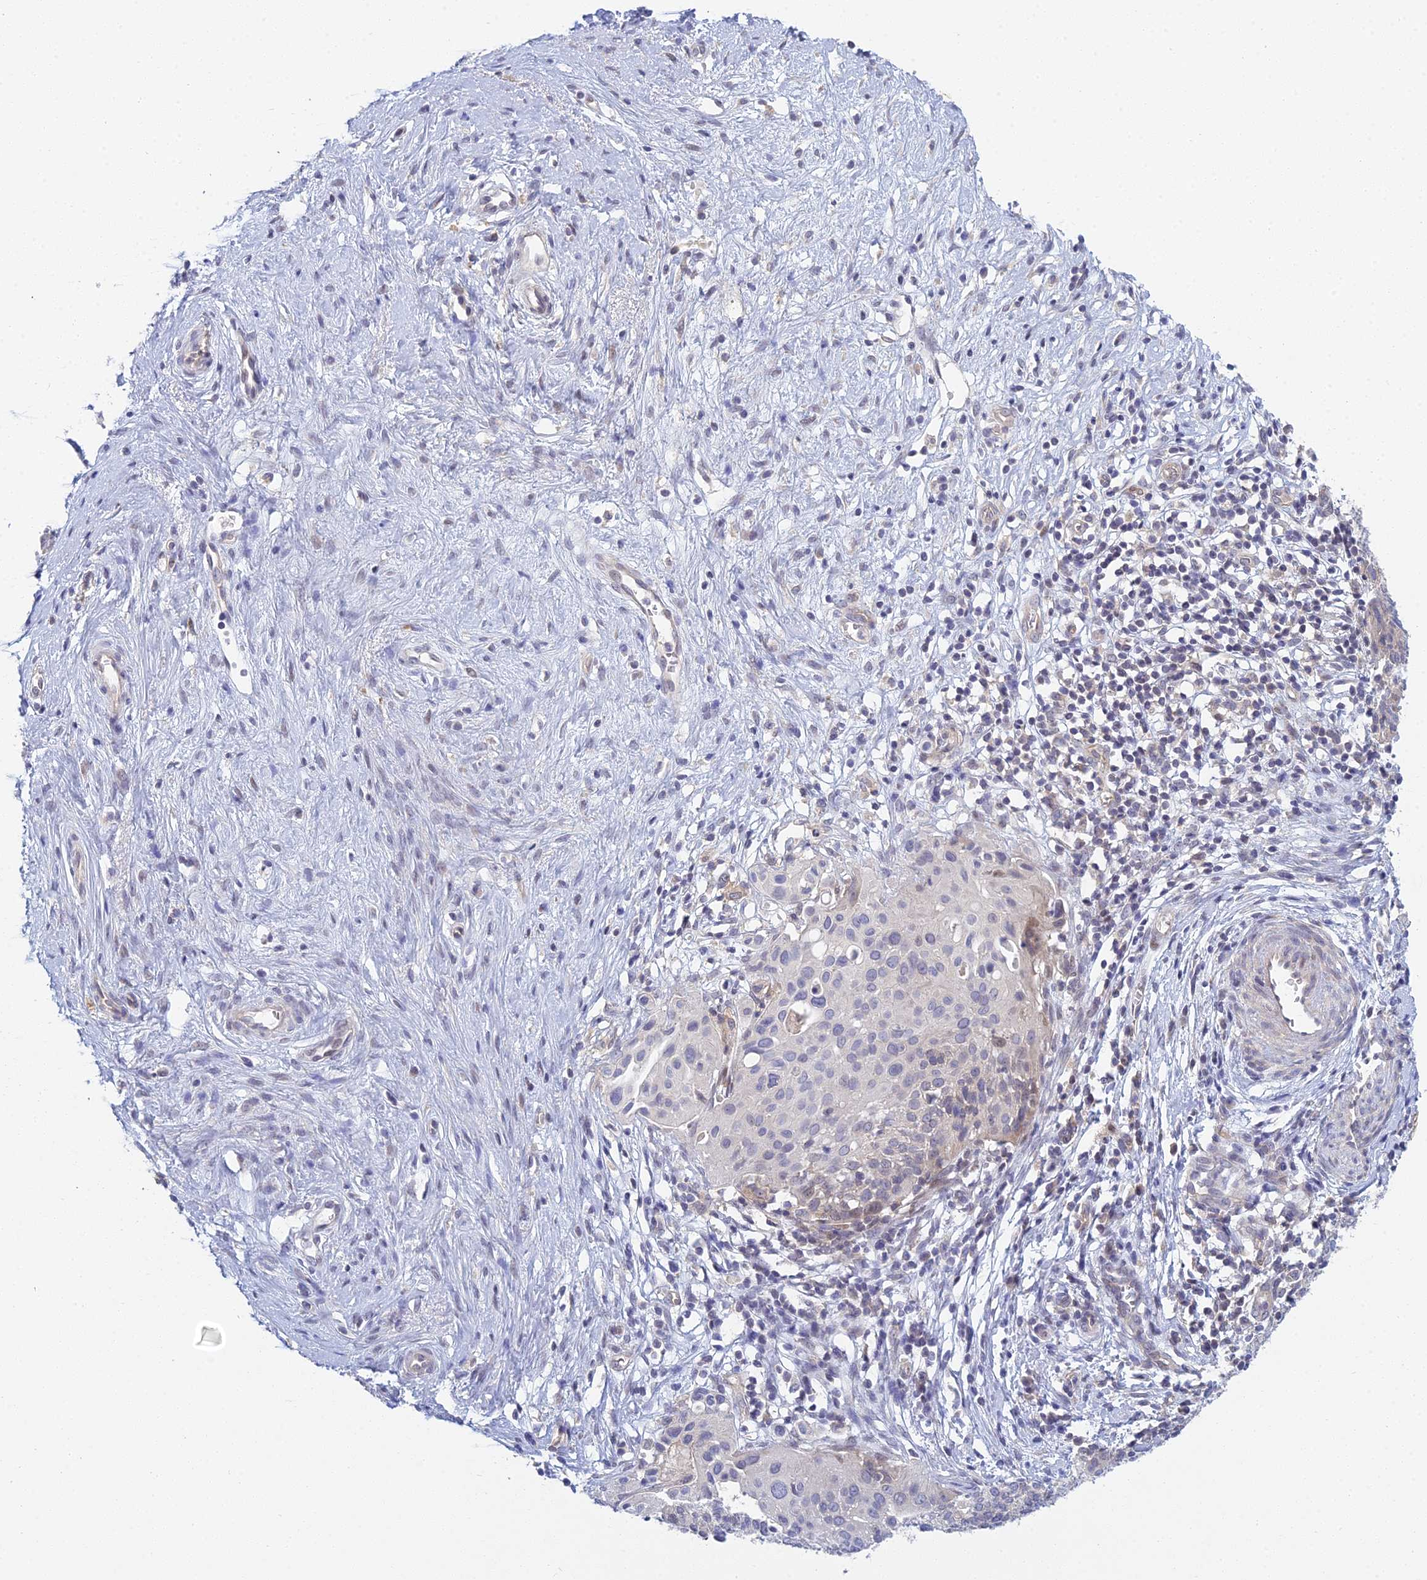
{"staining": {"intensity": "negative", "quantity": "none", "location": "none"}, "tissue": "cervical cancer", "cell_type": "Tumor cells", "image_type": "cancer", "snomed": [{"axis": "morphology", "description": "Squamous cell carcinoma, NOS"}, {"axis": "topography", "description": "Cervix"}], "caption": "A high-resolution micrograph shows IHC staining of squamous cell carcinoma (cervical), which shows no significant positivity in tumor cells.", "gene": "METTL26", "patient": {"sex": "female", "age": 44}}